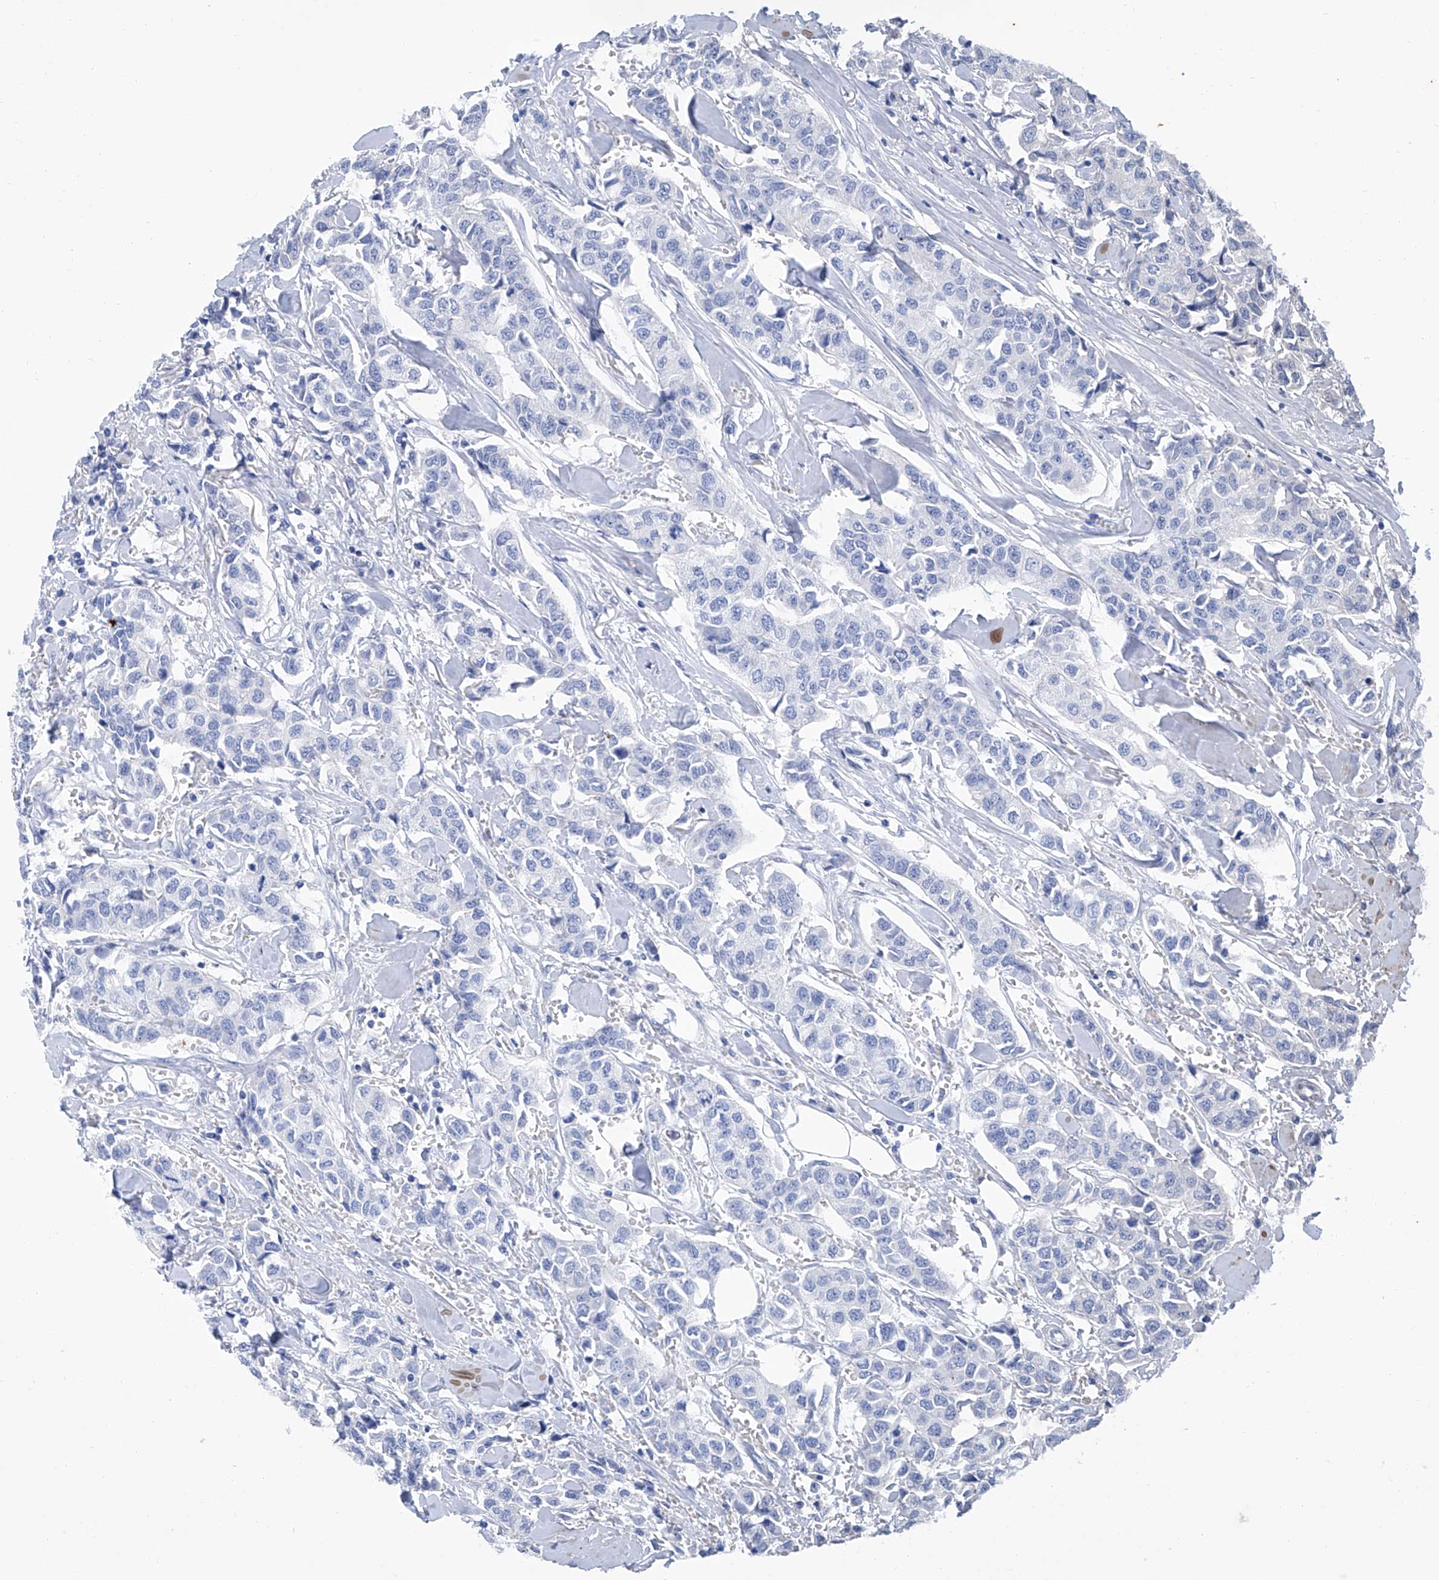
{"staining": {"intensity": "negative", "quantity": "none", "location": "none"}, "tissue": "breast cancer", "cell_type": "Tumor cells", "image_type": "cancer", "snomed": [{"axis": "morphology", "description": "Duct carcinoma"}, {"axis": "topography", "description": "Breast"}], "caption": "Human breast invasive ductal carcinoma stained for a protein using immunohistochemistry reveals no expression in tumor cells.", "gene": "GPT", "patient": {"sex": "female", "age": 80}}